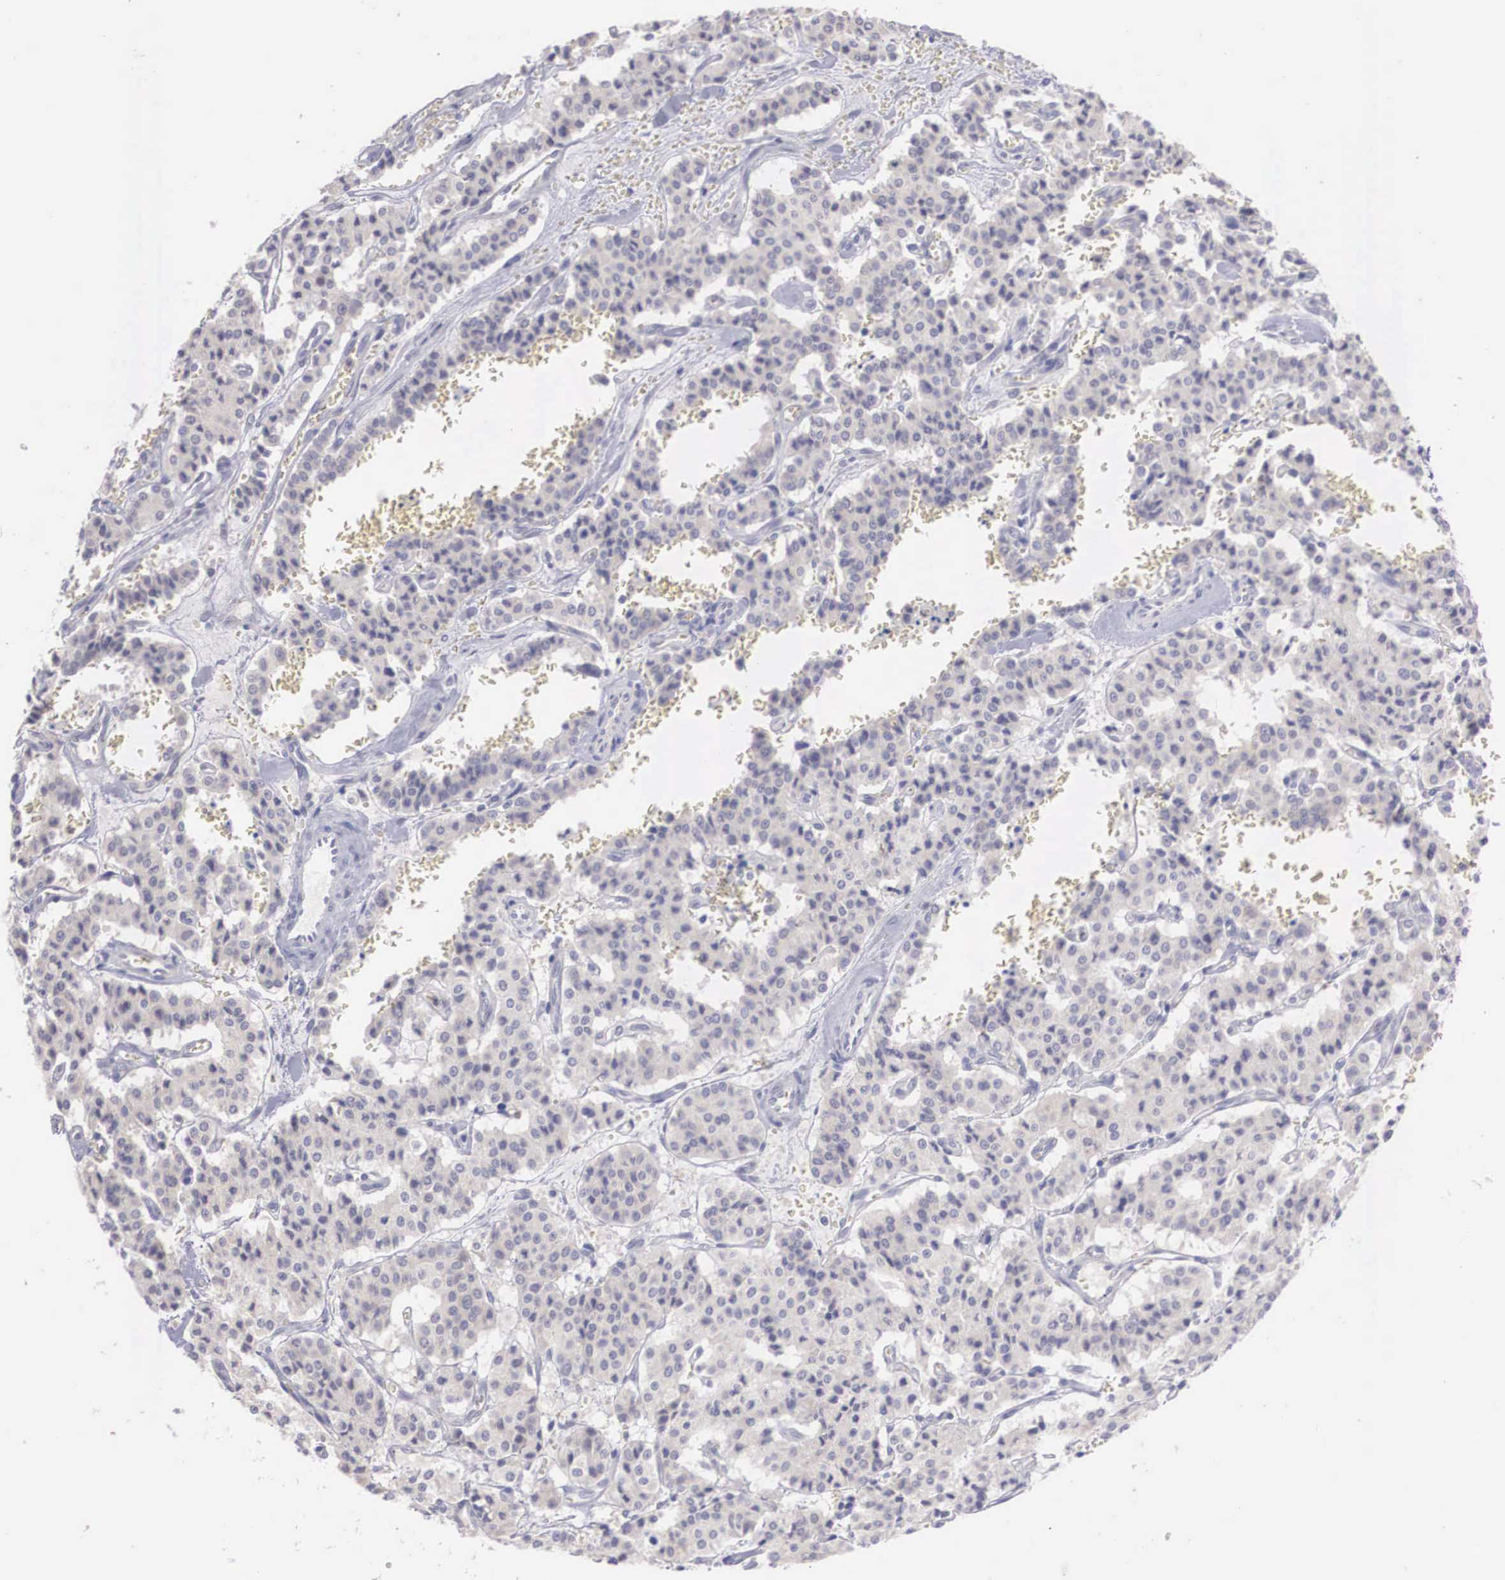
{"staining": {"intensity": "weak", "quantity": "<25%", "location": "cytoplasmic/membranous"}, "tissue": "carcinoid", "cell_type": "Tumor cells", "image_type": "cancer", "snomed": [{"axis": "morphology", "description": "Carcinoid, malignant, NOS"}, {"axis": "topography", "description": "Bronchus"}], "caption": "This image is of carcinoid stained with IHC to label a protein in brown with the nuclei are counter-stained blue. There is no staining in tumor cells. Brightfield microscopy of immunohistochemistry (IHC) stained with DAB (brown) and hematoxylin (blue), captured at high magnification.", "gene": "REPS2", "patient": {"sex": "male", "age": 55}}